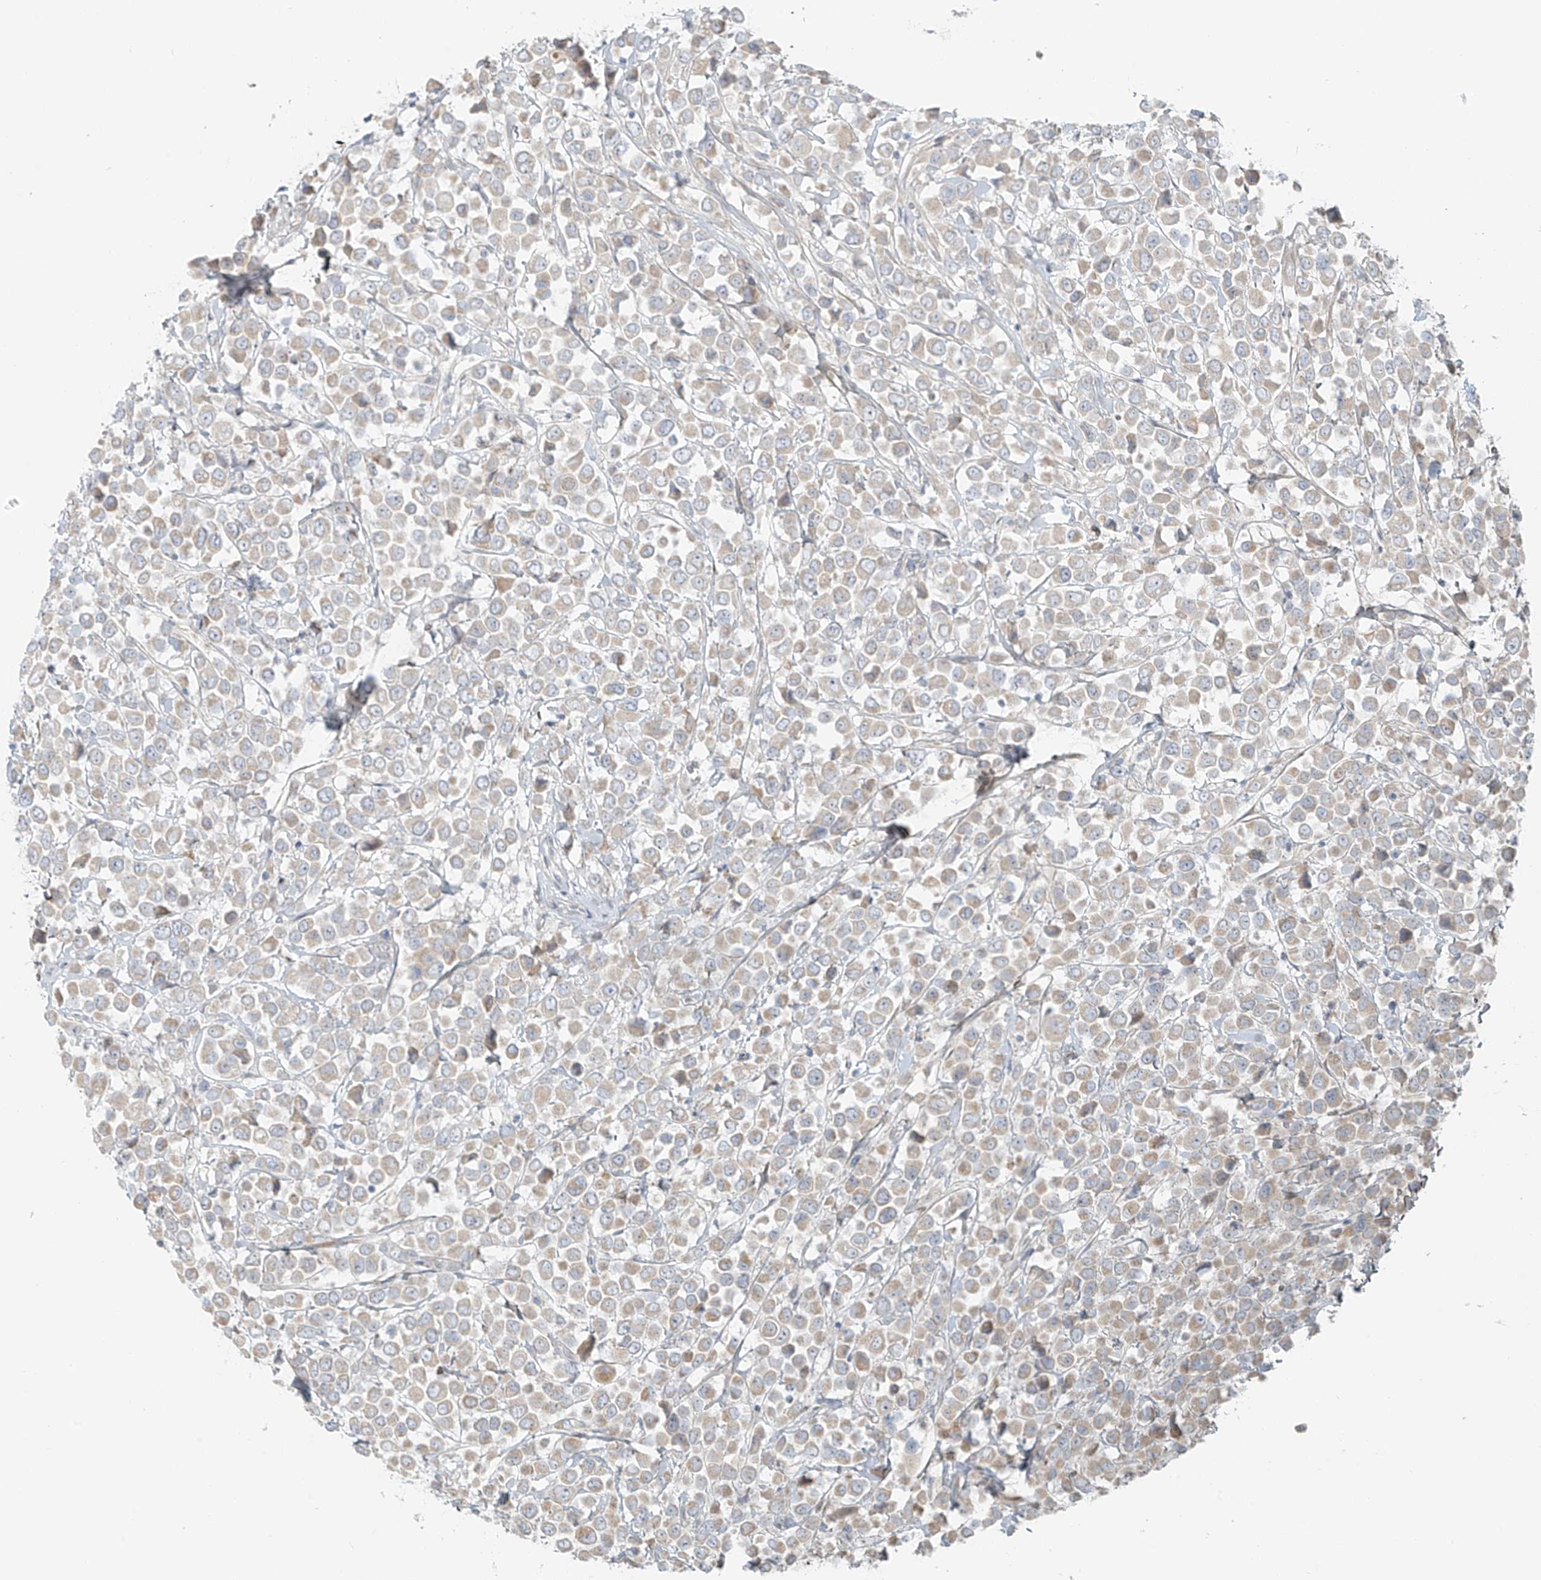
{"staining": {"intensity": "weak", "quantity": "25%-75%", "location": "cytoplasmic/membranous"}, "tissue": "breast cancer", "cell_type": "Tumor cells", "image_type": "cancer", "snomed": [{"axis": "morphology", "description": "Duct carcinoma"}, {"axis": "topography", "description": "Breast"}], "caption": "Weak cytoplasmic/membranous protein positivity is seen in about 25%-75% of tumor cells in breast intraductal carcinoma.", "gene": "UST", "patient": {"sex": "female", "age": 61}}